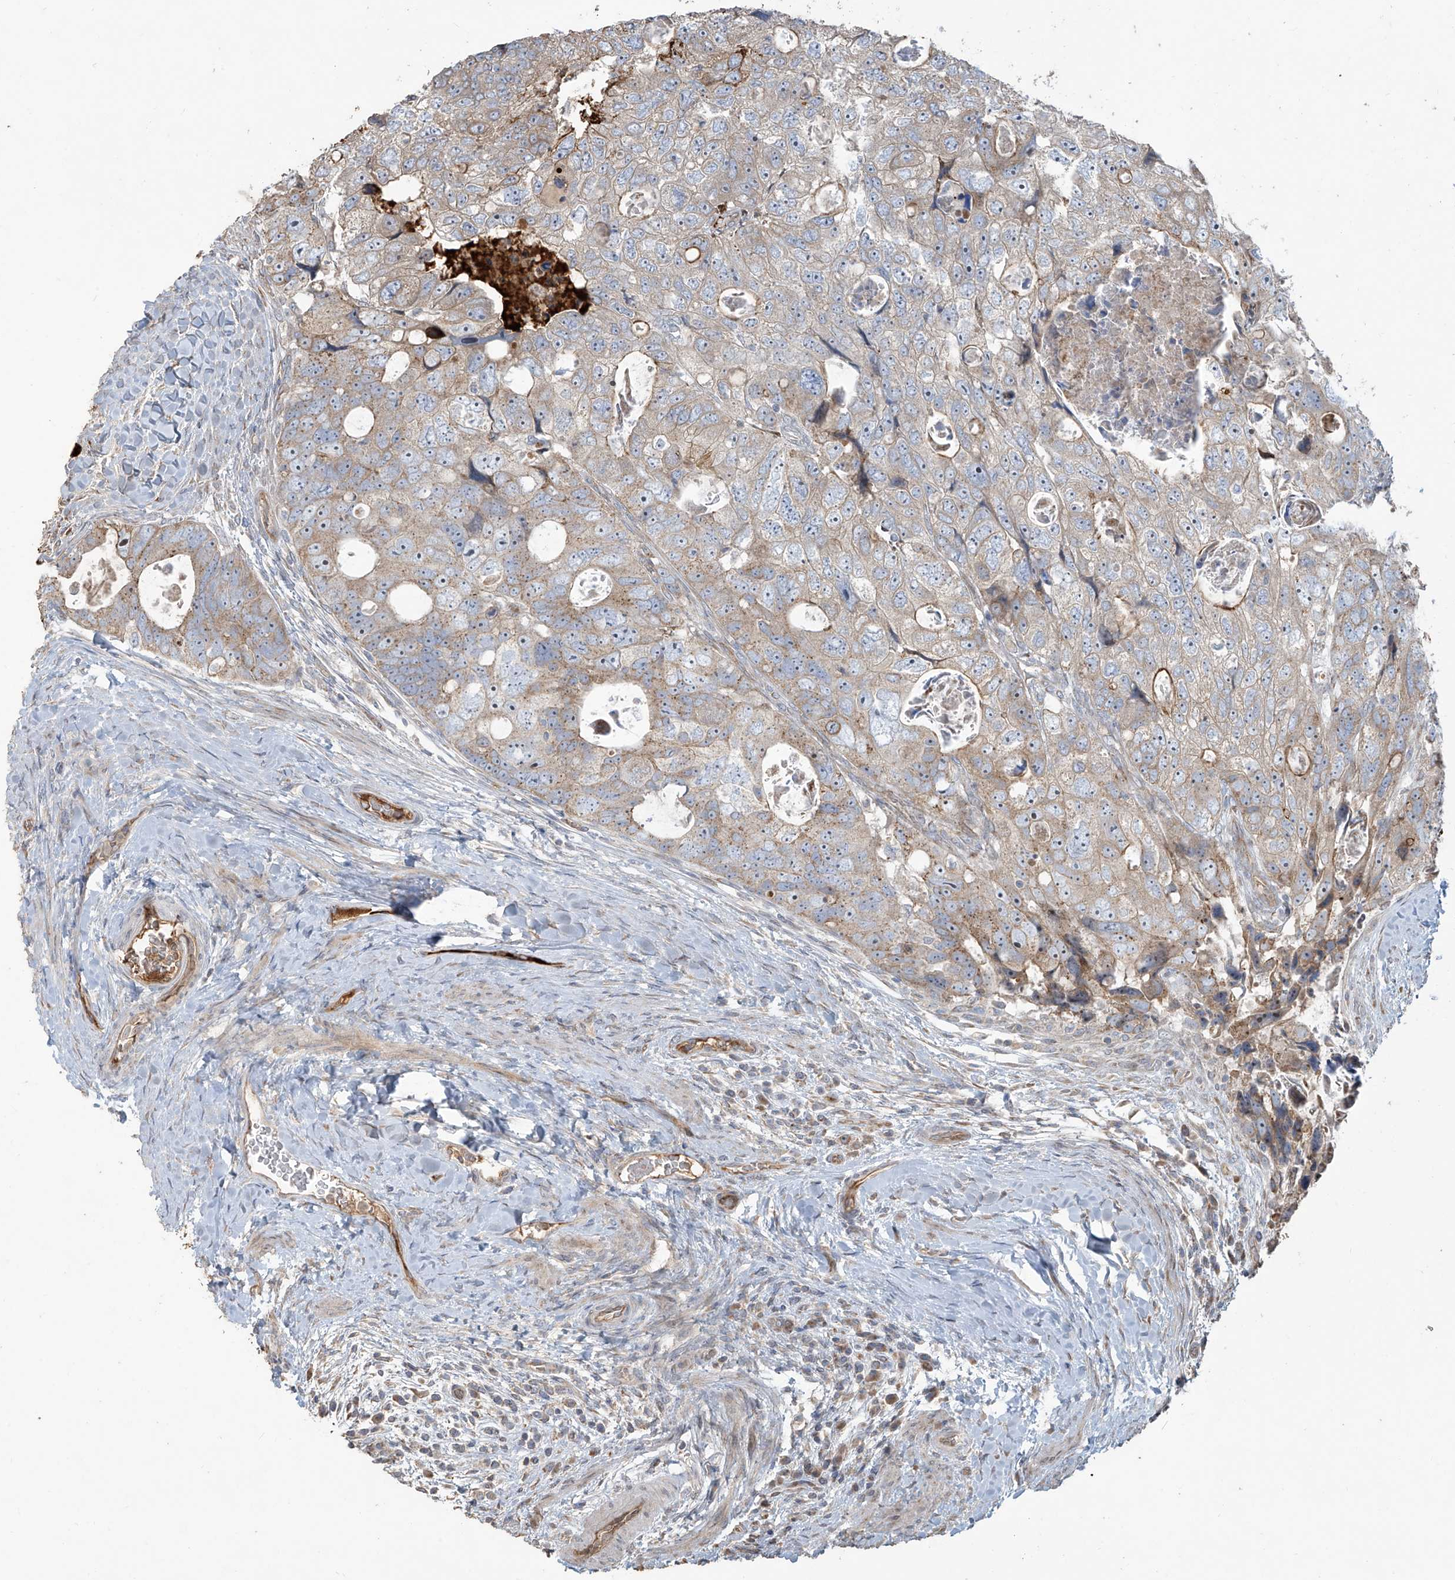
{"staining": {"intensity": "weak", "quantity": "25%-75%", "location": "cytoplasmic/membranous"}, "tissue": "colorectal cancer", "cell_type": "Tumor cells", "image_type": "cancer", "snomed": [{"axis": "morphology", "description": "Adenocarcinoma, NOS"}, {"axis": "topography", "description": "Rectum"}], "caption": "Immunohistochemistry photomicrograph of neoplastic tissue: colorectal adenocarcinoma stained using immunohistochemistry reveals low levels of weak protein expression localized specifically in the cytoplasmic/membranous of tumor cells, appearing as a cytoplasmic/membranous brown color.", "gene": "ABTB1", "patient": {"sex": "male", "age": 59}}